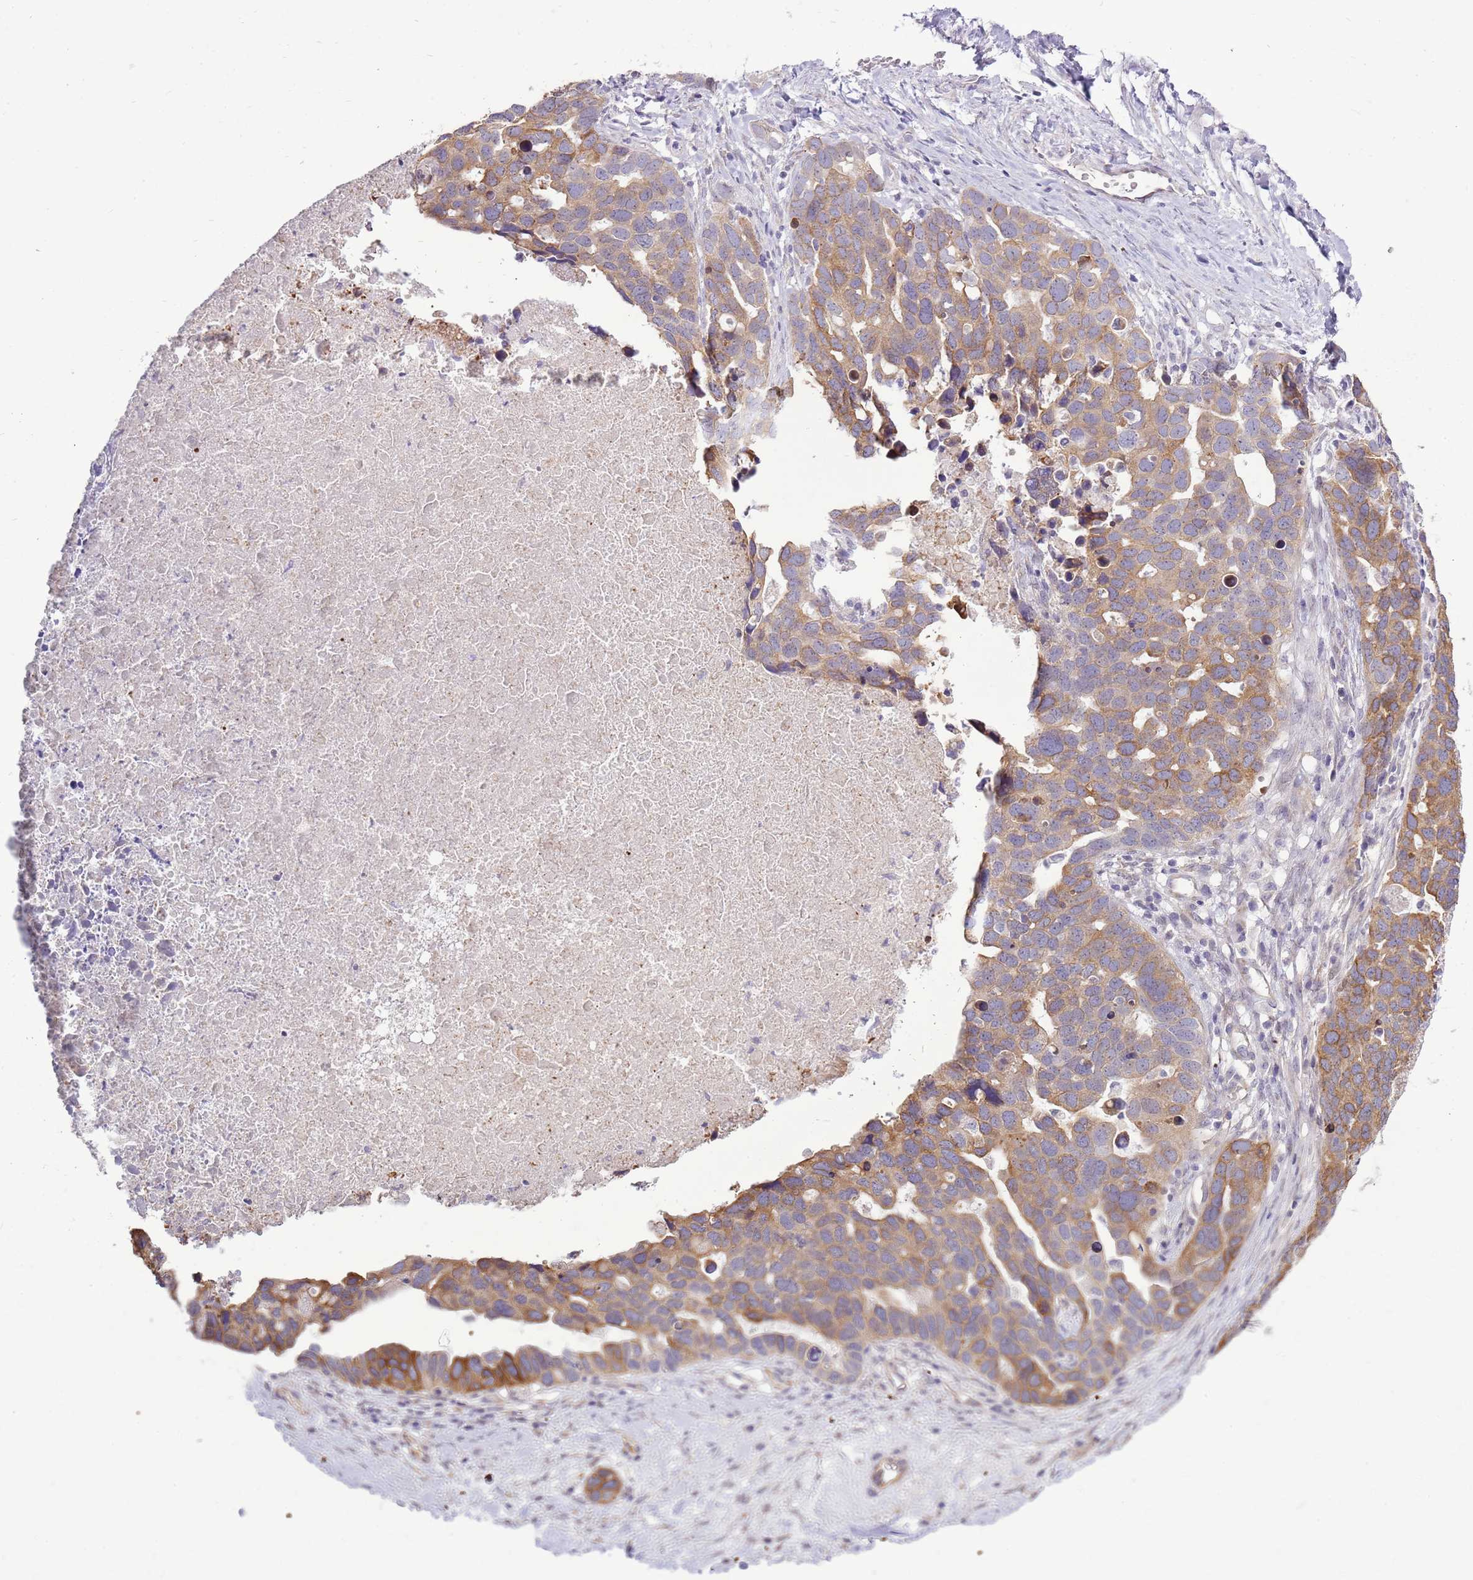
{"staining": {"intensity": "moderate", "quantity": ">75%", "location": "cytoplasmic/membranous"}, "tissue": "ovarian cancer", "cell_type": "Tumor cells", "image_type": "cancer", "snomed": [{"axis": "morphology", "description": "Cystadenocarcinoma, serous, NOS"}, {"axis": "topography", "description": "Ovary"}], "caption": "This is an image of IHC staining of ovarian cancer, which shows moderate staining in the cytoplasmic/membranous of tumor cells.", "gene": "UGGT2", "patient": {"sex": "female", "age": 54}}